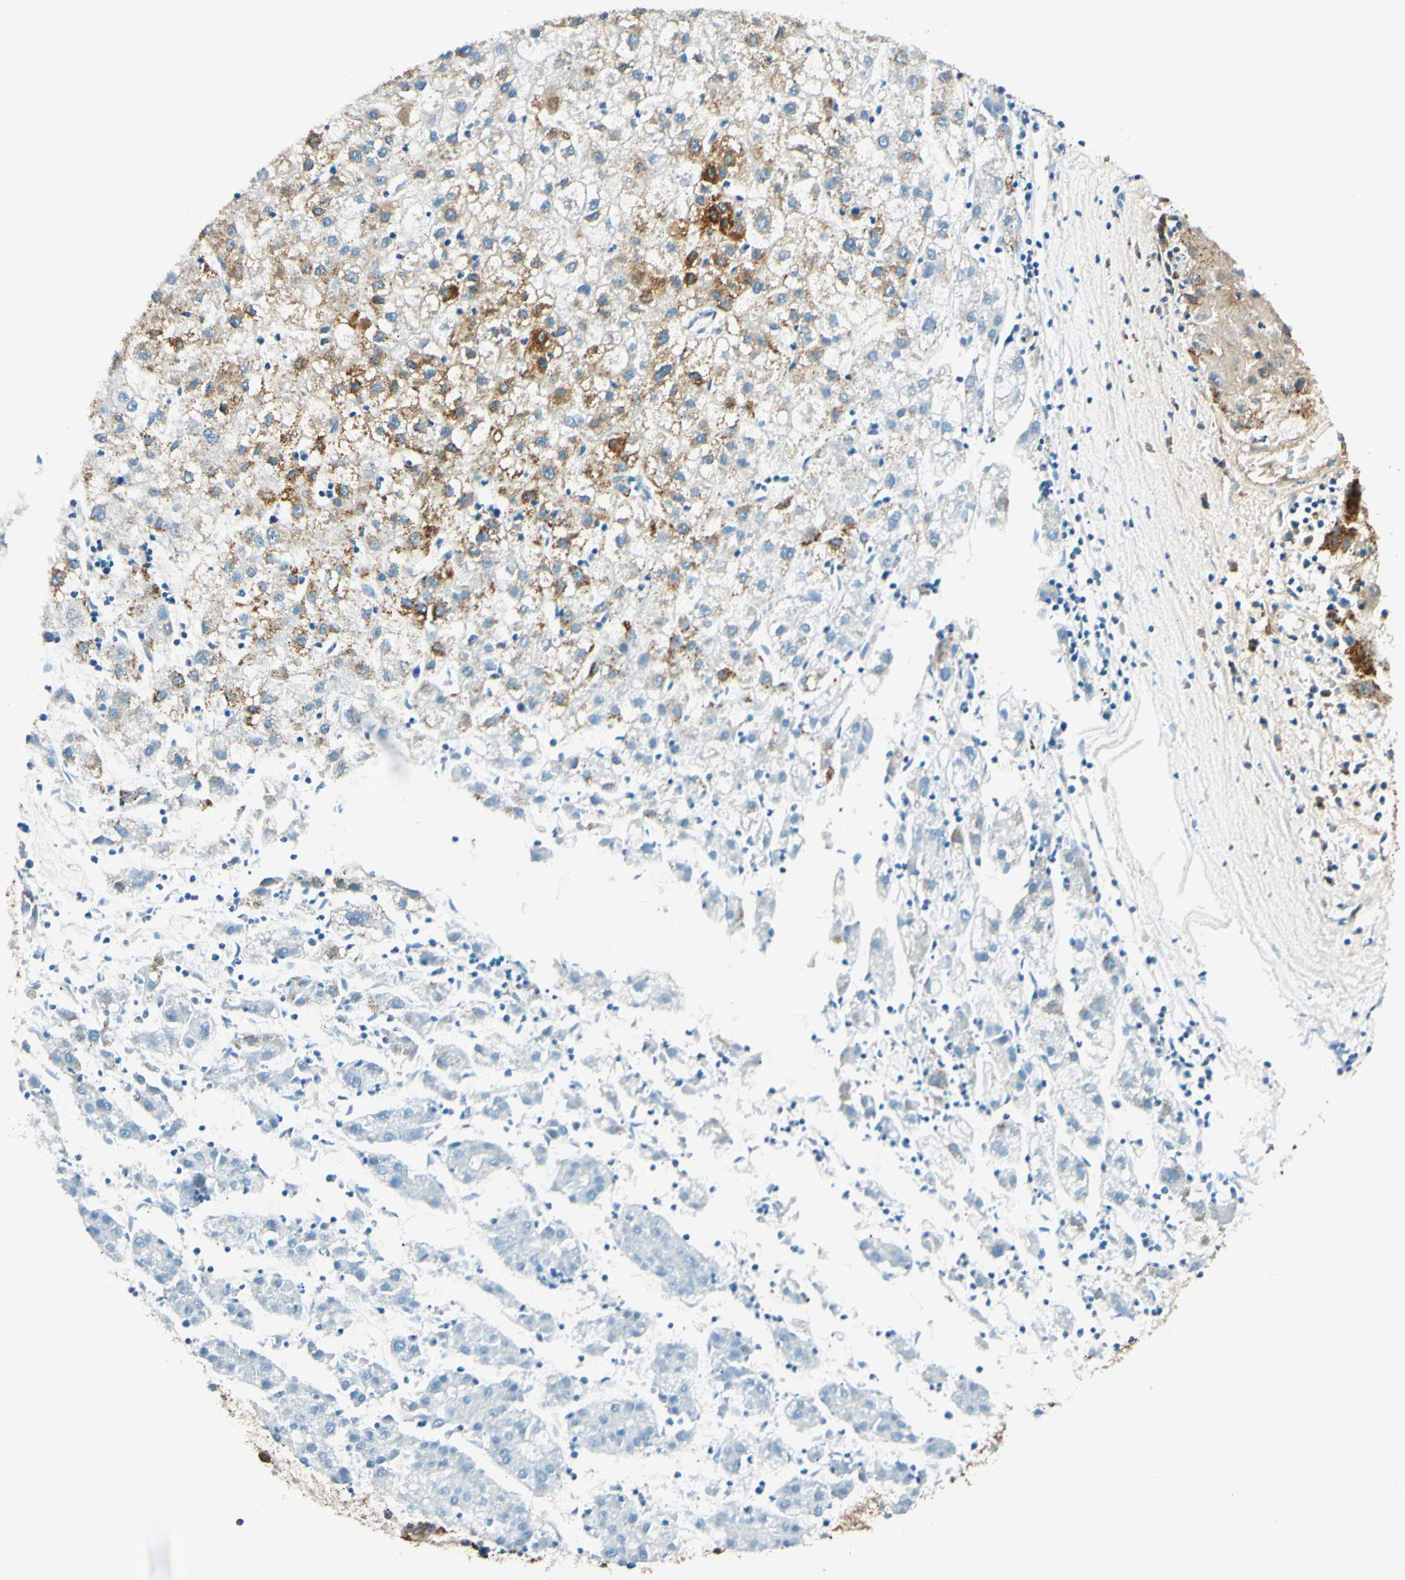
{"staining": {"intensity": "moderate", "quantity": "25%-75%", "location": "cytoplasmic/membranous"}, "tissue": "liver cancer", "cell_type": "Tumor cells", "image_type": "cancer", "snomed": [{"axis": "morphology", "description": "Carcinoma, Hepatocellular, NOS"}, {"axis": "topography", "description": "Liver"}], "caption": "IHC histopathology image of neoplastic tissue: human hepatocellular carcinoma (liver) stained using immunohistochemistry (IHC) demonstrates medium levels of moderate protein expression localized specifically in the cytoplasmic/membranous of tumor cells, appearing as a cytoplasmic/membranous brown color.", "gene": "TAOK2", "patient": {"sex": "male", "age": 72}}